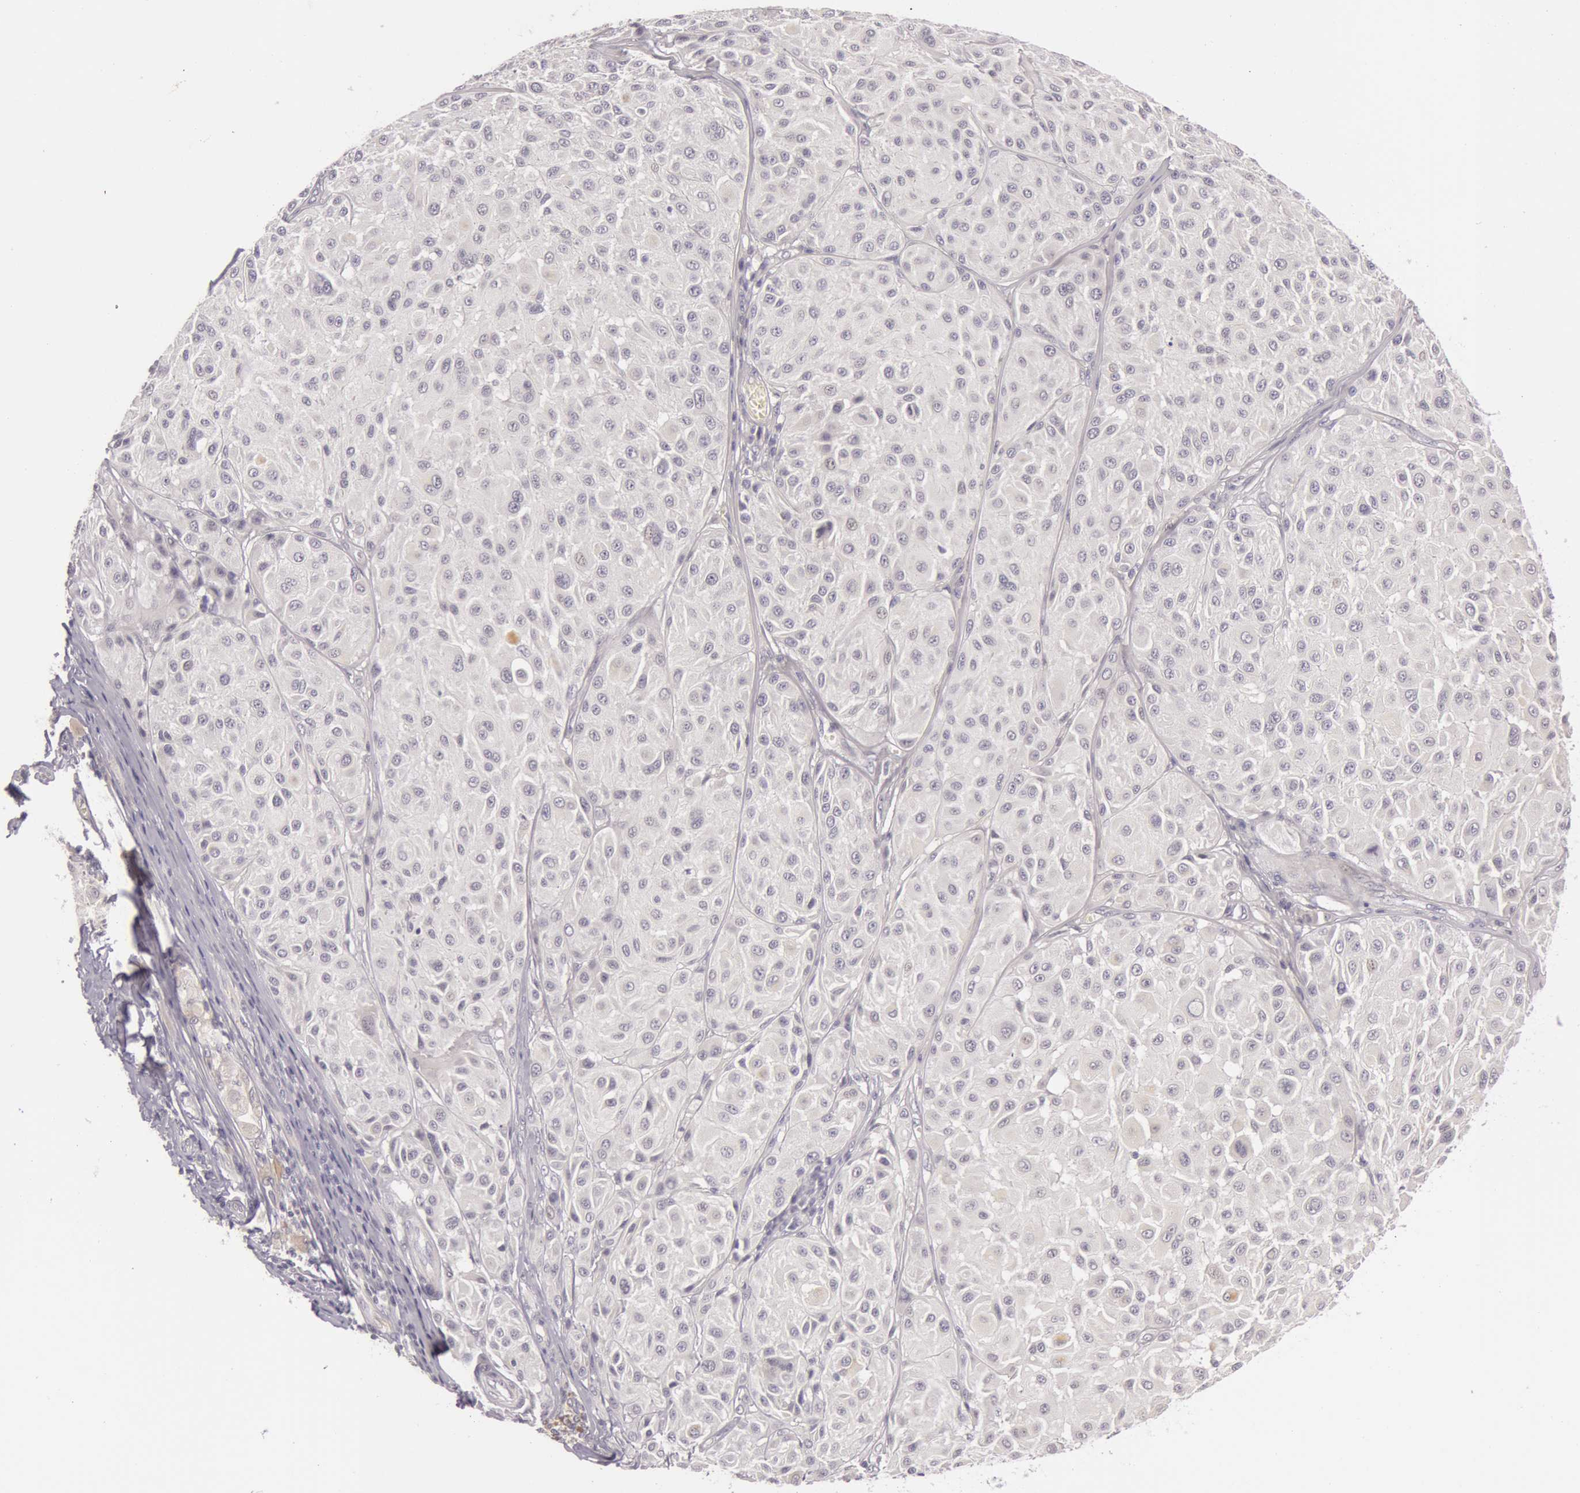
{"staining": {"intensity": "negative", "quantity": "none", "location": "none"}, "tissue": "melanoma", "cell_type": "Tumor cells", "image_type": "cancer", "snomed": [{"axis": "morphology", "description": "Malignant melanoma, NOS"}, {"axis": "topography", "description": "Skin"}], "caption": "Histopathology image shows no significant protein staining in tumor cells of melanoma. (Stains: DAB (3,3'-diaminobenzidine) immunohistochemistry (IHC) with hematoxylin counter stain, Microscopy: brightfield microscopy at high magnification).", "gene": "RBMY1F", "patient": {"sex": "male", "age": 36}}